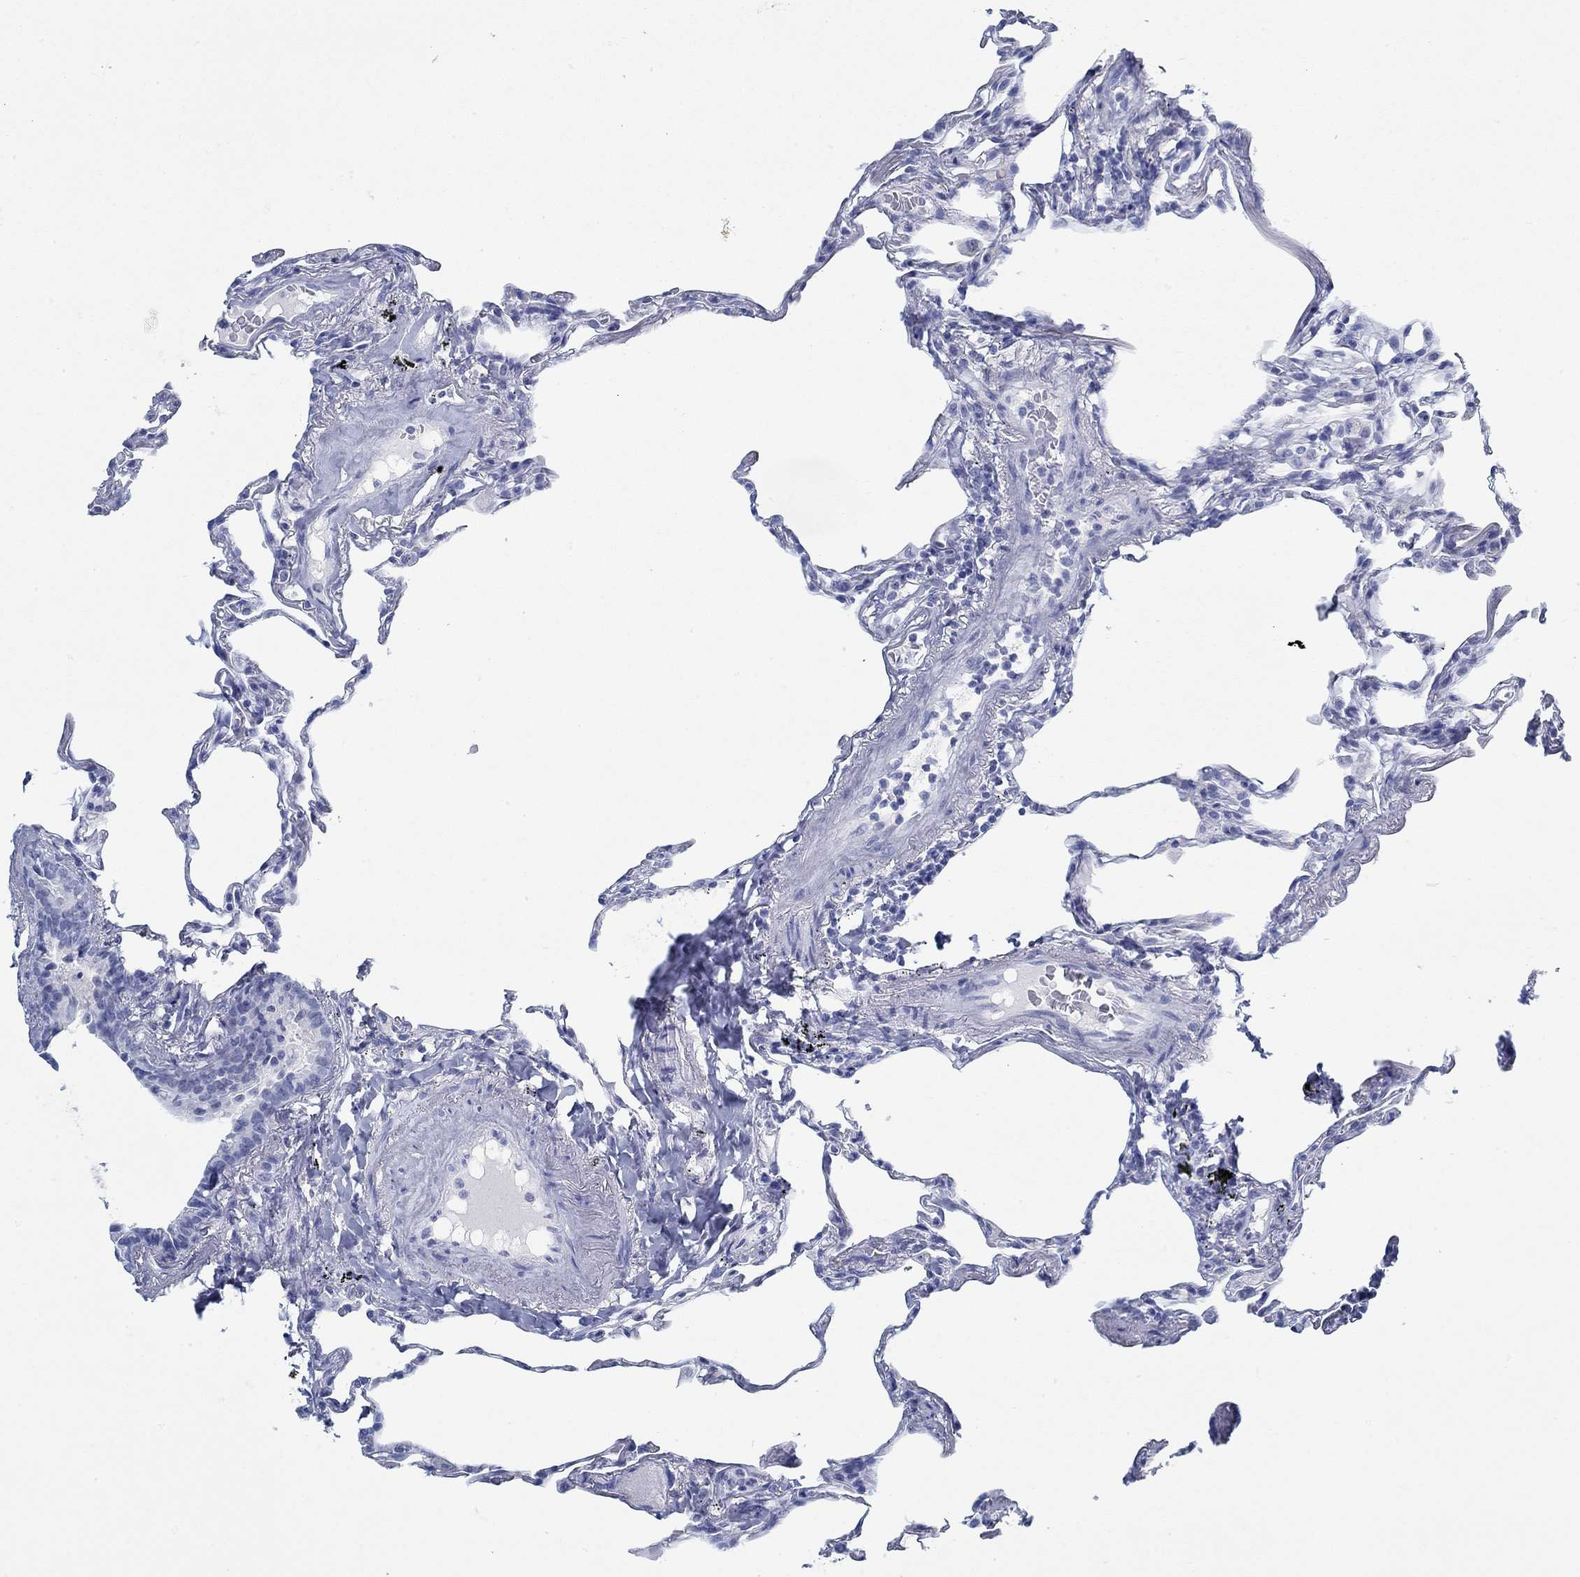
{"staining": {"intensity": "negative", "quantity": "none", "location": "none"}, "tissue": "lung", "cell_type": "Alveolar cells", "image_type": "normal", "snomed": [{"axis": "morphology", "description": "Normal tissue, NOS"}, {"axis": "topography", "description": "Lung"}], "caption": "The immunohistochemistry (IHC) photomicrograph has no significant positivity in alveolar cells of lung.", "gene": "PAX9", "patient": {"sex": "female", "age": 57}}